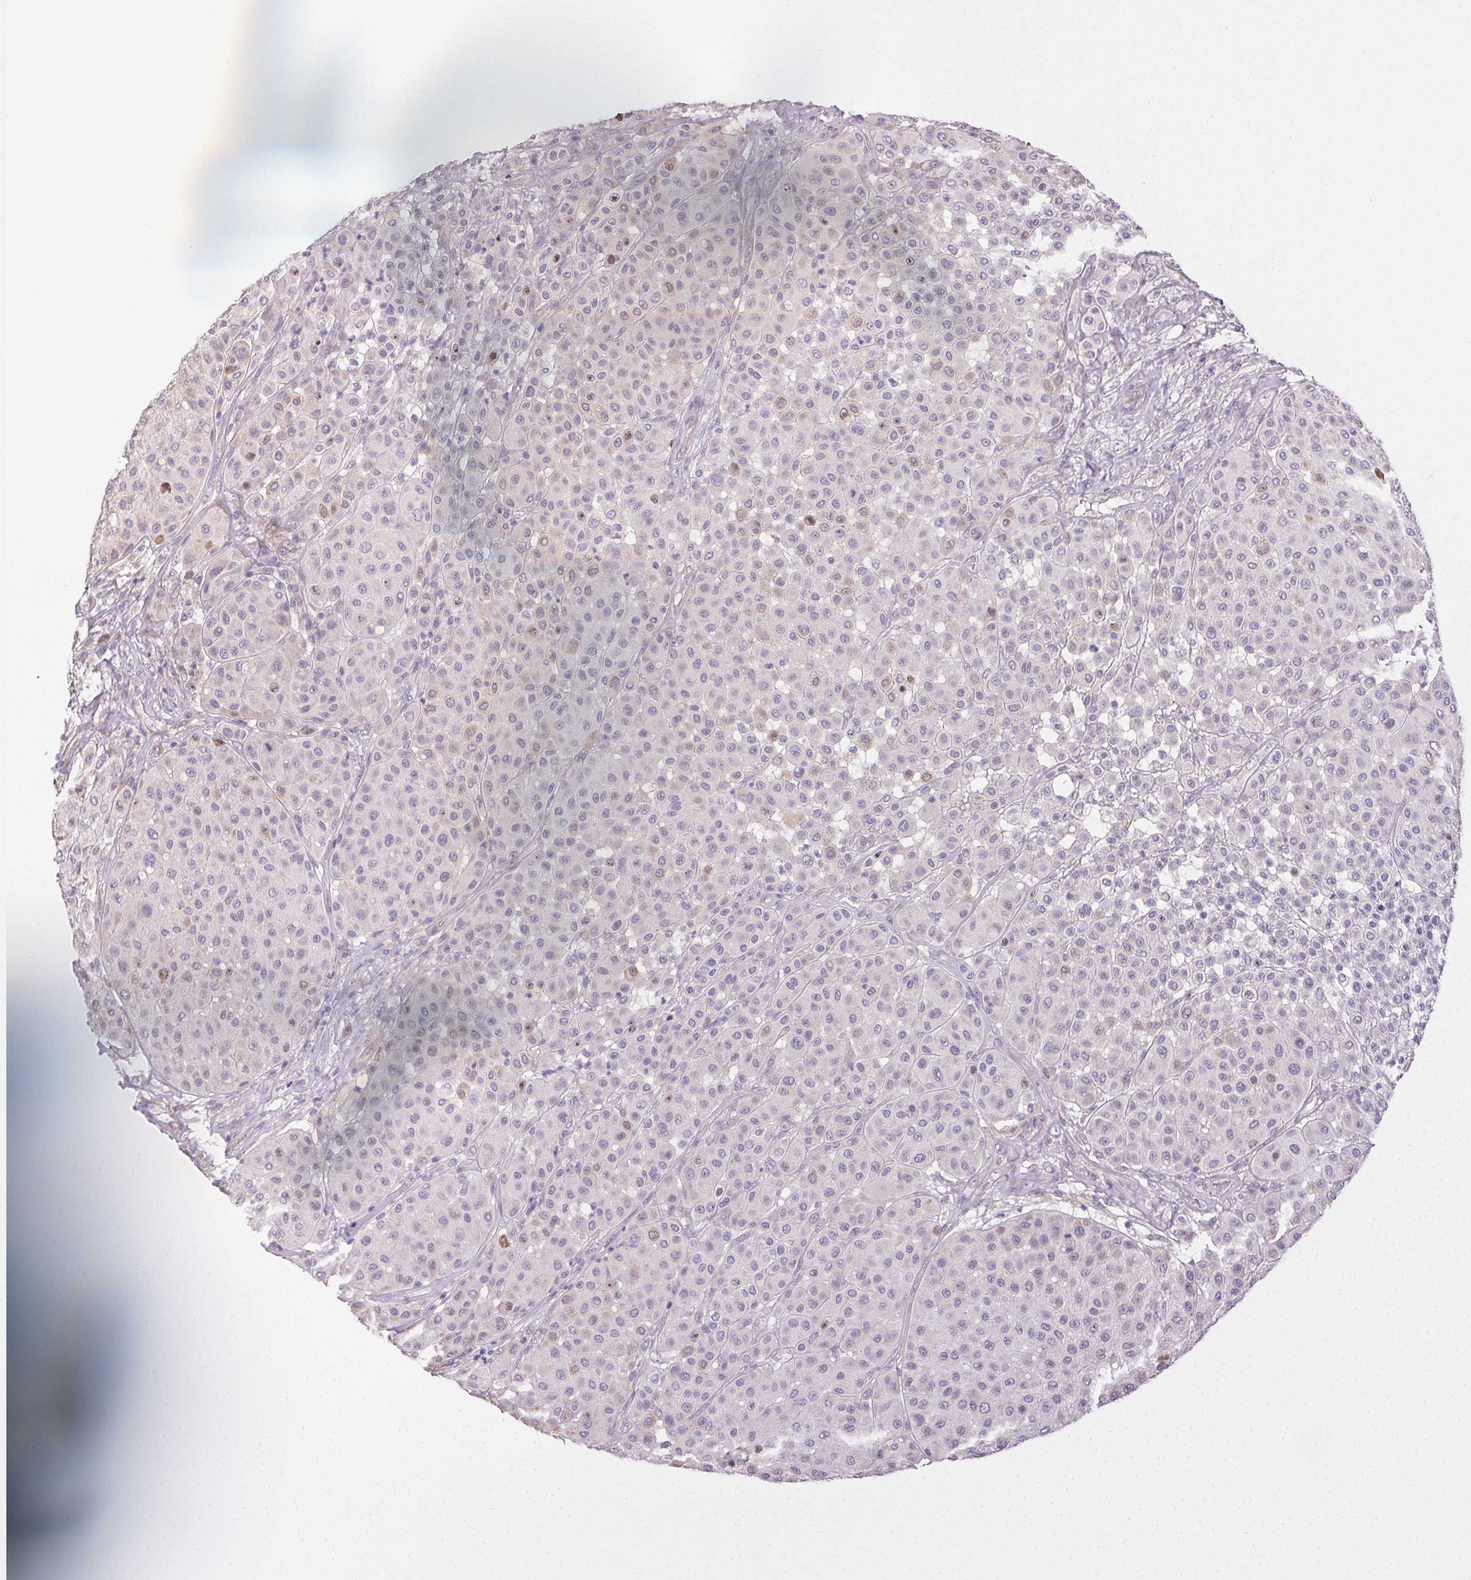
{"staining": {"intensity": "negative", "quantity": "none", "location": "none"}, "tissue": "melanoma", "cell_type": "Tumor cells", "image_type": "cancer", "snomed": [{"axis": "morphology", "description": "Malignant melanoma, Metastatic site"}, {"axis": "topography", "description": "Smooth muscle"}], "caption": "A high-resolution histopathology image shows immunohistochemistry staining of melanoma, which displays no significant staining in tumor cells.", "gene": "SNX31", "patient": {"sex": "male", "age": 41}}